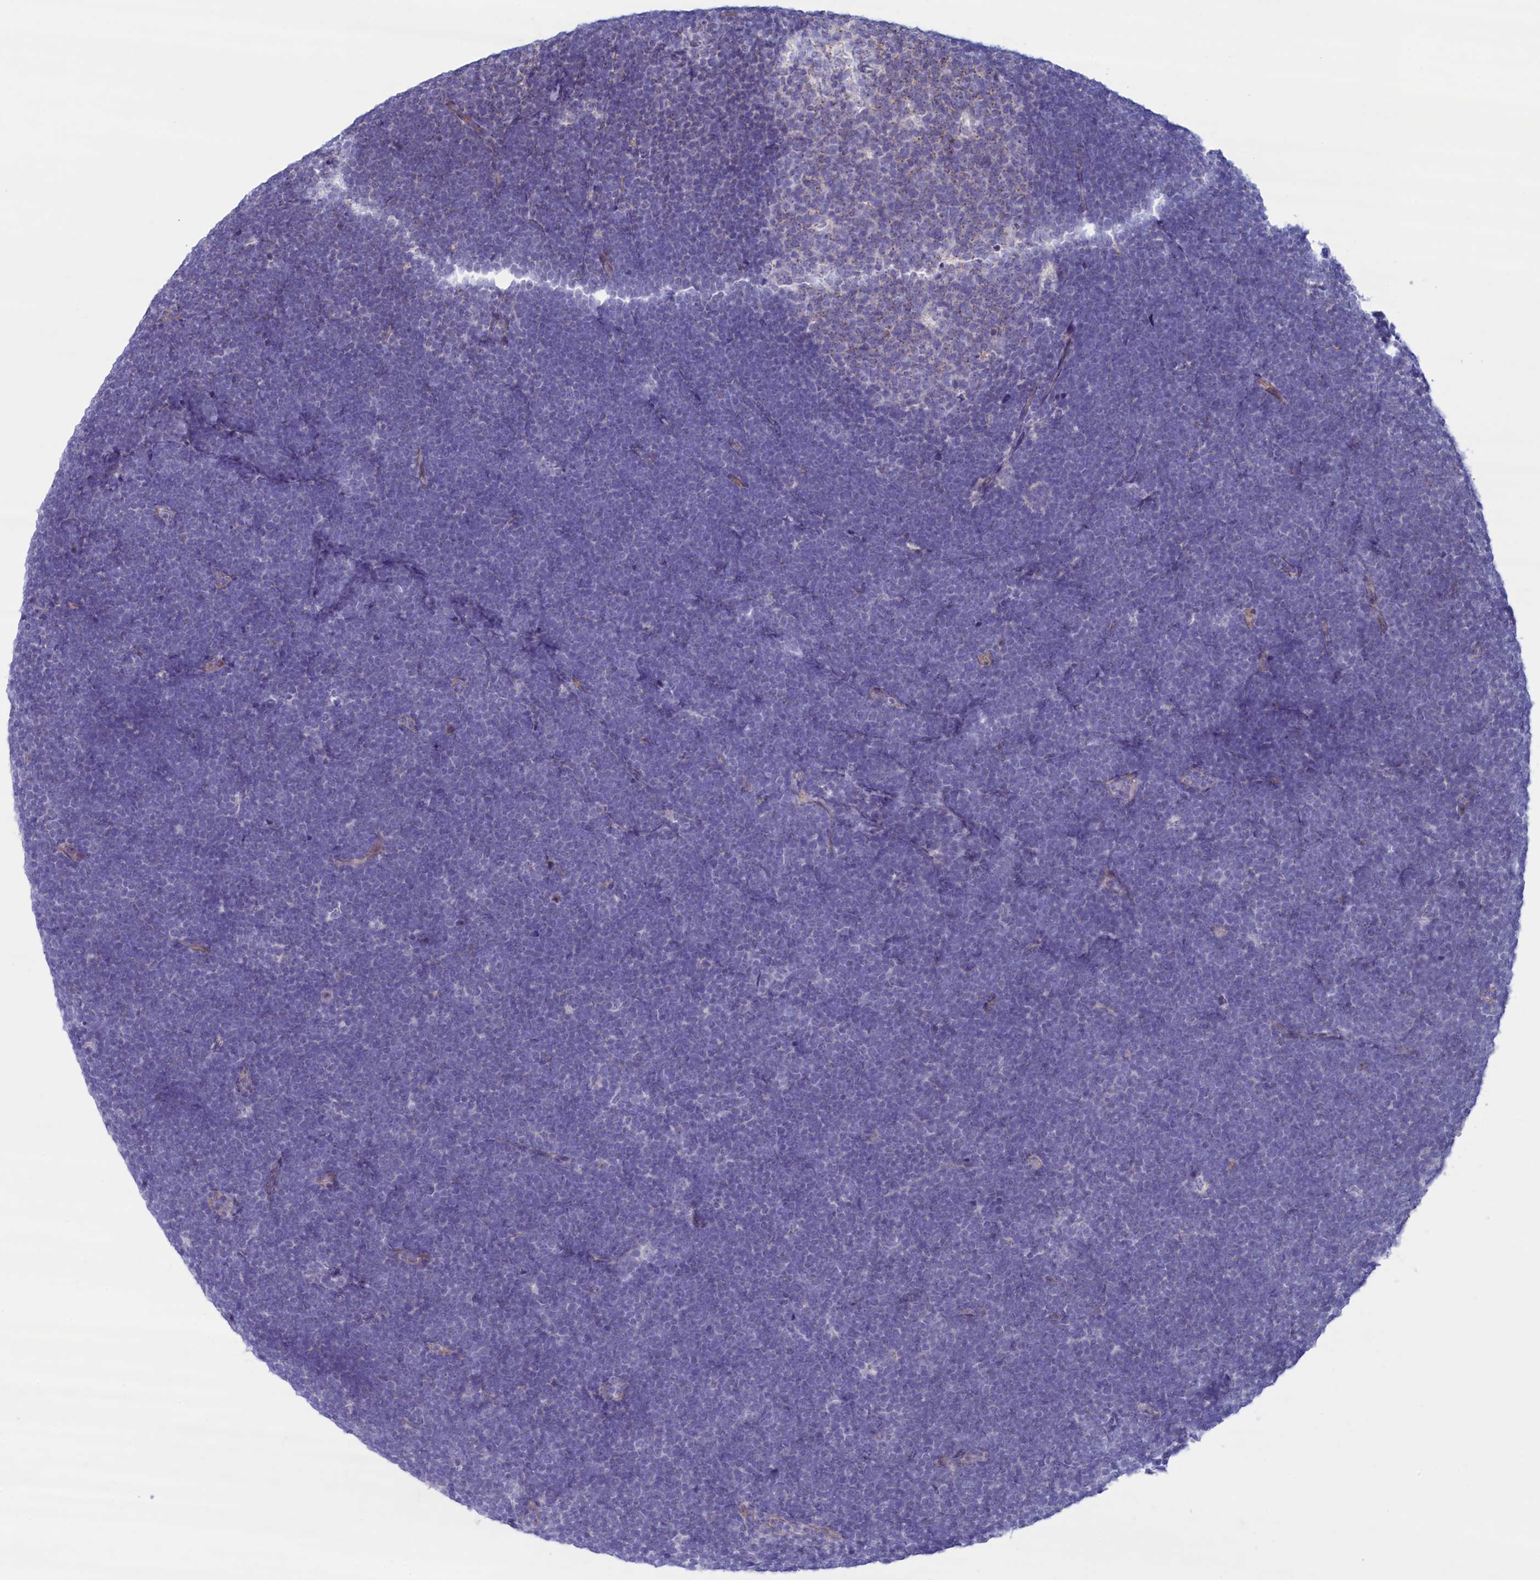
{"staining": {"intensity": "negative", "quantity": "none", "location": "none"}, "tissue": "lymphoma", "cell_type": "Tumor cells", "image_type": "cancer", "snomed": [{"axis": "morphology", "description": "Malignant lymphoma, non-Hodgkin's type, High grade"}, {"axis": "topography", "description": "Lymph node"}], "caption": "This is an immunohistochemistry photomicrograph of malignant lymphoma, non-Hodgkin's type (high-grade). There is no expression in tumor cells.", "gene": "MPV17L2", "patient": {"sex": "male", "age": 13}}